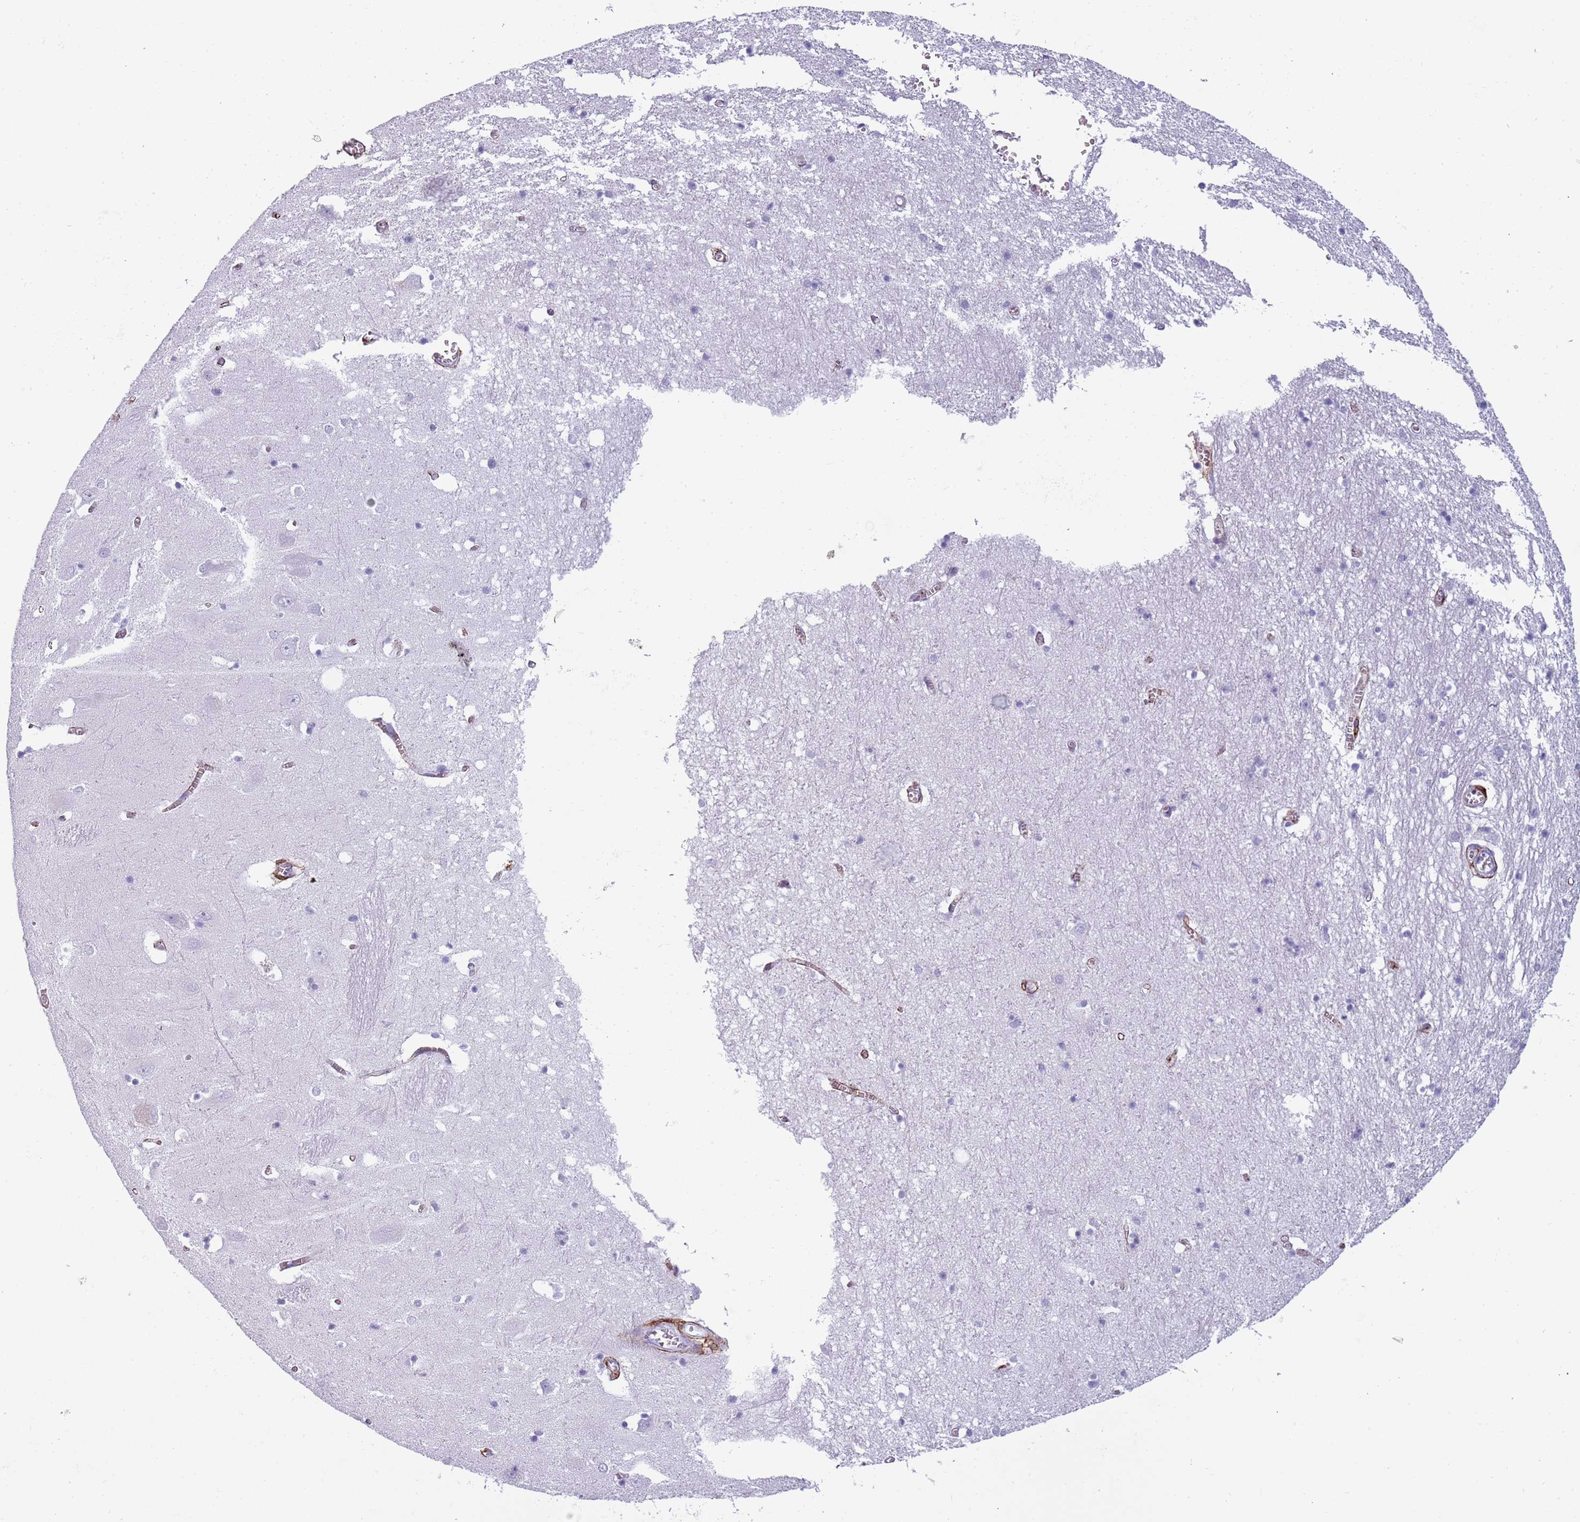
{"staining": {"intensity": "negative", "quantity": "none", "location": "none"}, "tissue": "hippocampus", "cell_type": "Glial cells", "image_type": "normal", "snomed": [{"axis": "morphology", "description": "Normal tissue, NOS"}, {"axis": "topography", "description": "Hippocampus"}], "caption": "High power microscopy image of an IHC micrograph of unremarkable hippocampus, revealing no significant staining in glial cells. (DAB immunohistochemistry visualized using brightfield microscopy, high magnification).", "gene": "COLEC12", "patient": {"sex": "male", "age": 70}}